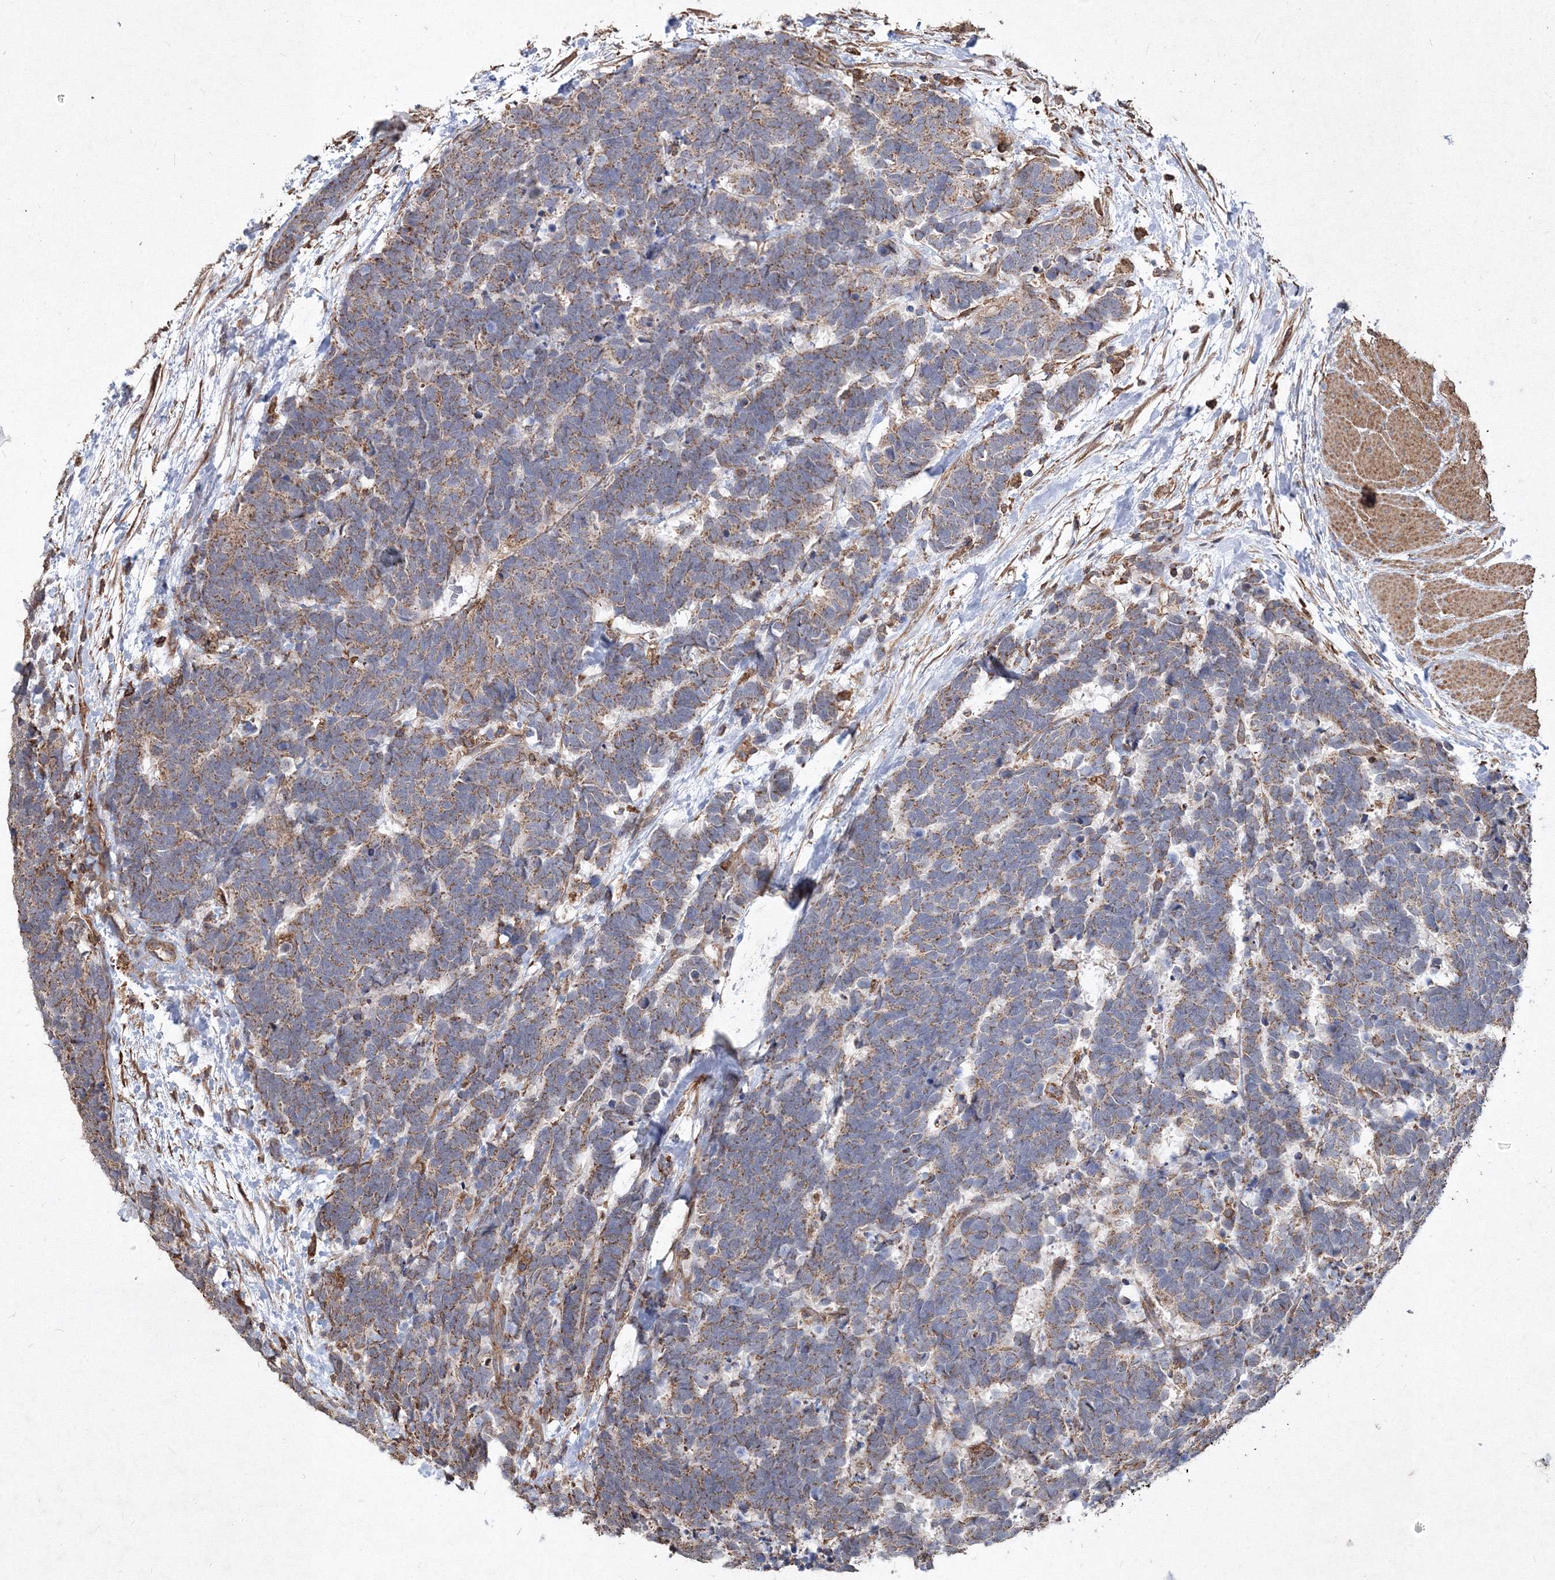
{"staining": {"intensity": "weak", "quantity": "25%-75%", "location": "cytoplasmic/membranous"}, "tissue": "carcinoid", "cell_type": "Tumor cells", "image_type": "cancer", "snomed": [{"axis": "morphology", "description": "Carcinoma, NOS"}, {"axis": "morphology", "description": "Carcinoid, malignant, NOS"}, {"axis": "topography", "description": "Urinary bladder"}], "caption": "This photomicrograph demonstrates carcinoid (malignant) stained with immunohistochemistry (IHC) to label a protein in brown. The cytoplasmic/membranous of tumor cells show weak positivity for the protein. Nuclei are counter-stained blue.", "gene": "TMEM139", "patient": {"sex": "male", "age": 57}}